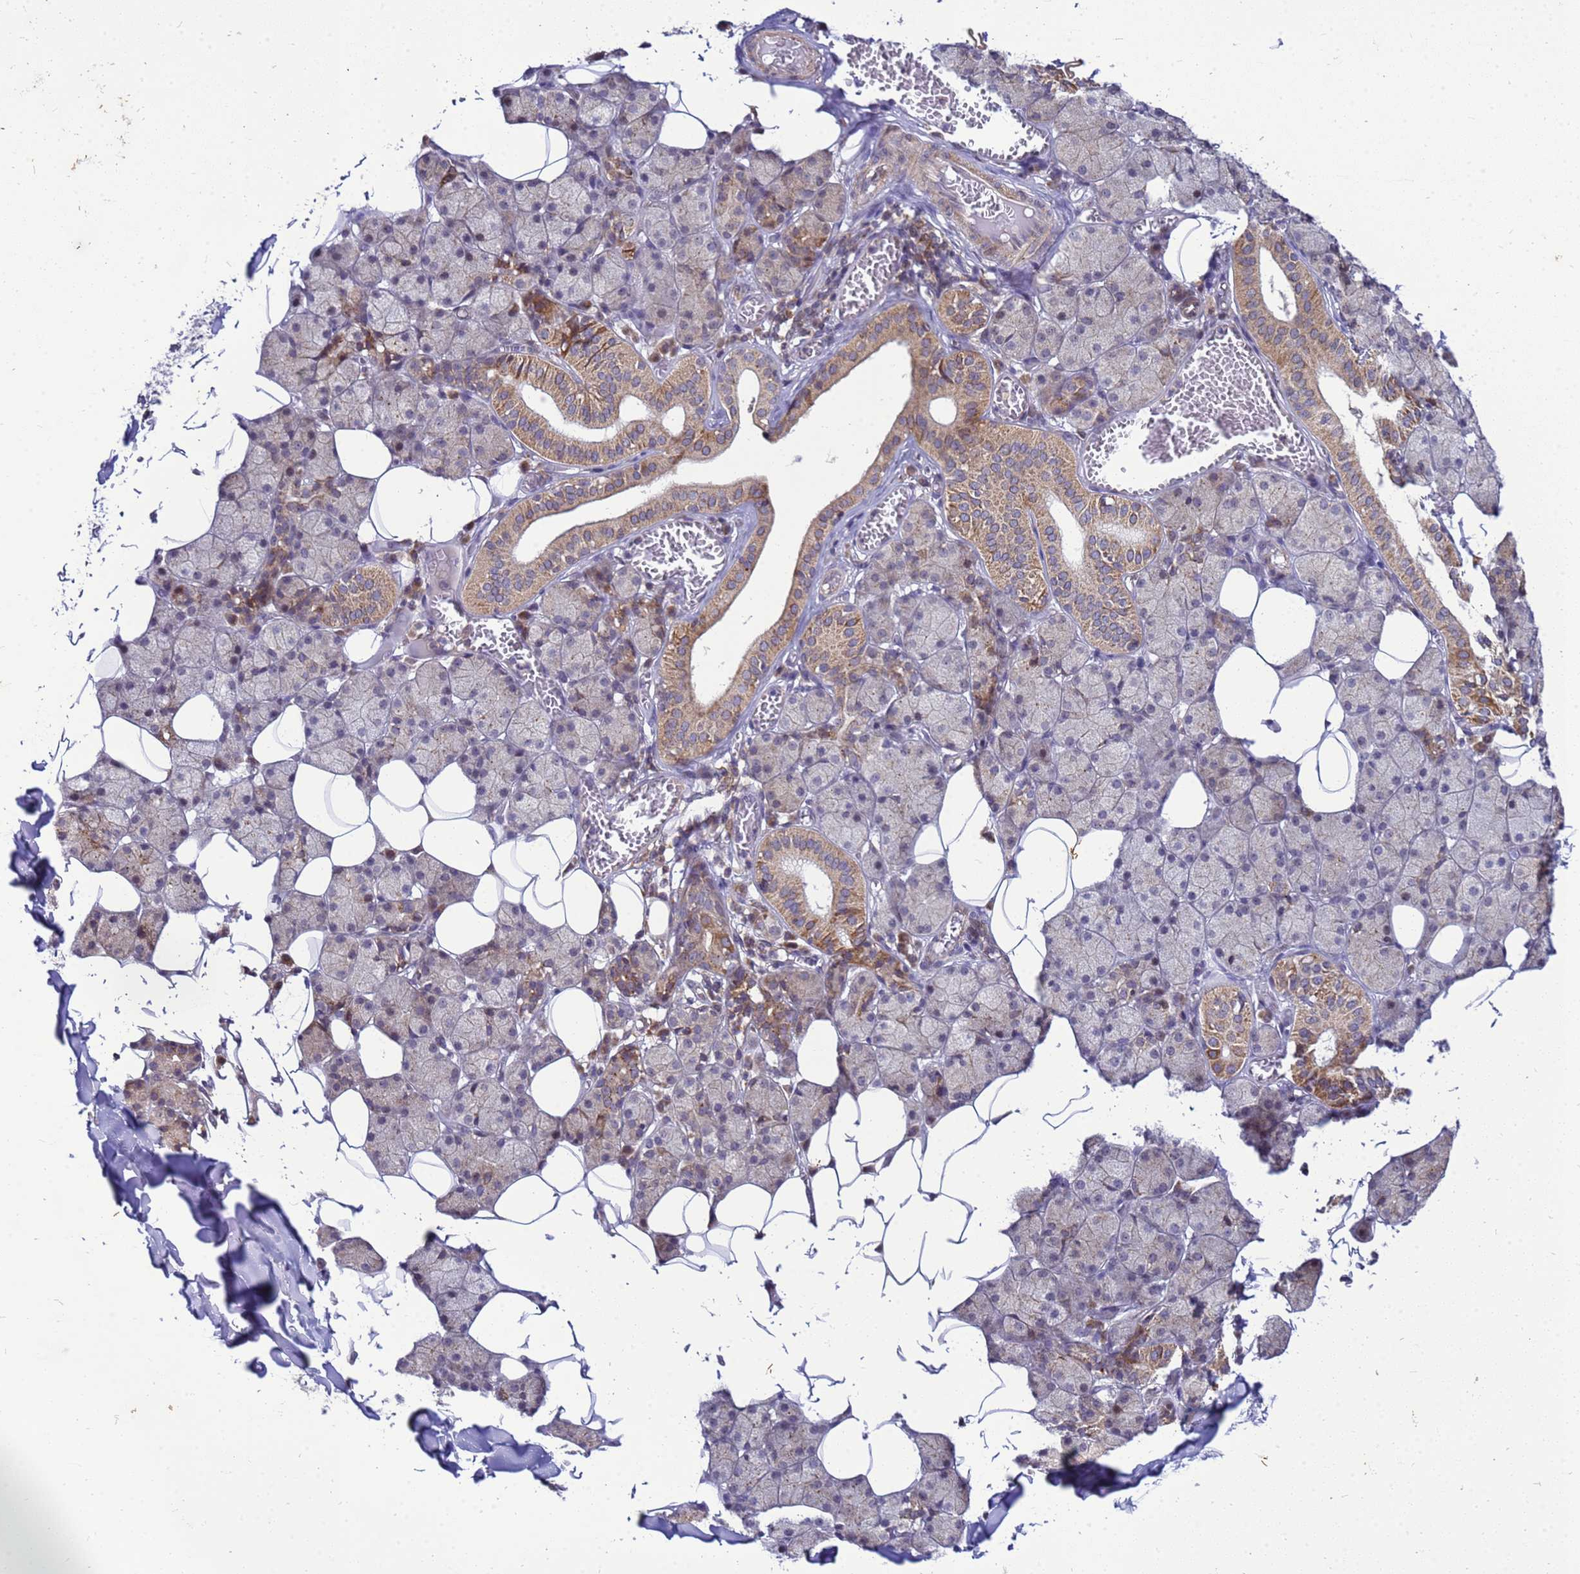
{"staining": {"intensity": "moderate", "quantity": "25%-75%", "location": "cytoplasmic/membranous"}, "tissue": "salivary gland", "cell_type": "Glandular cells", "image_type": "normal", "snomed": [{"axis": "morphology", "description": "Normal tissue, NOS"}, {"axis": "topography", "description": "Salivary gland"}], "caption": "This is a photomicrograph of immunohistochemistry staining of normal salivary gland, which shows moderate expression in the cytoplasmic/membranous of glandular cells.", "gene": "C12orf43", "patient": {"sex": "female", "age": 33}}